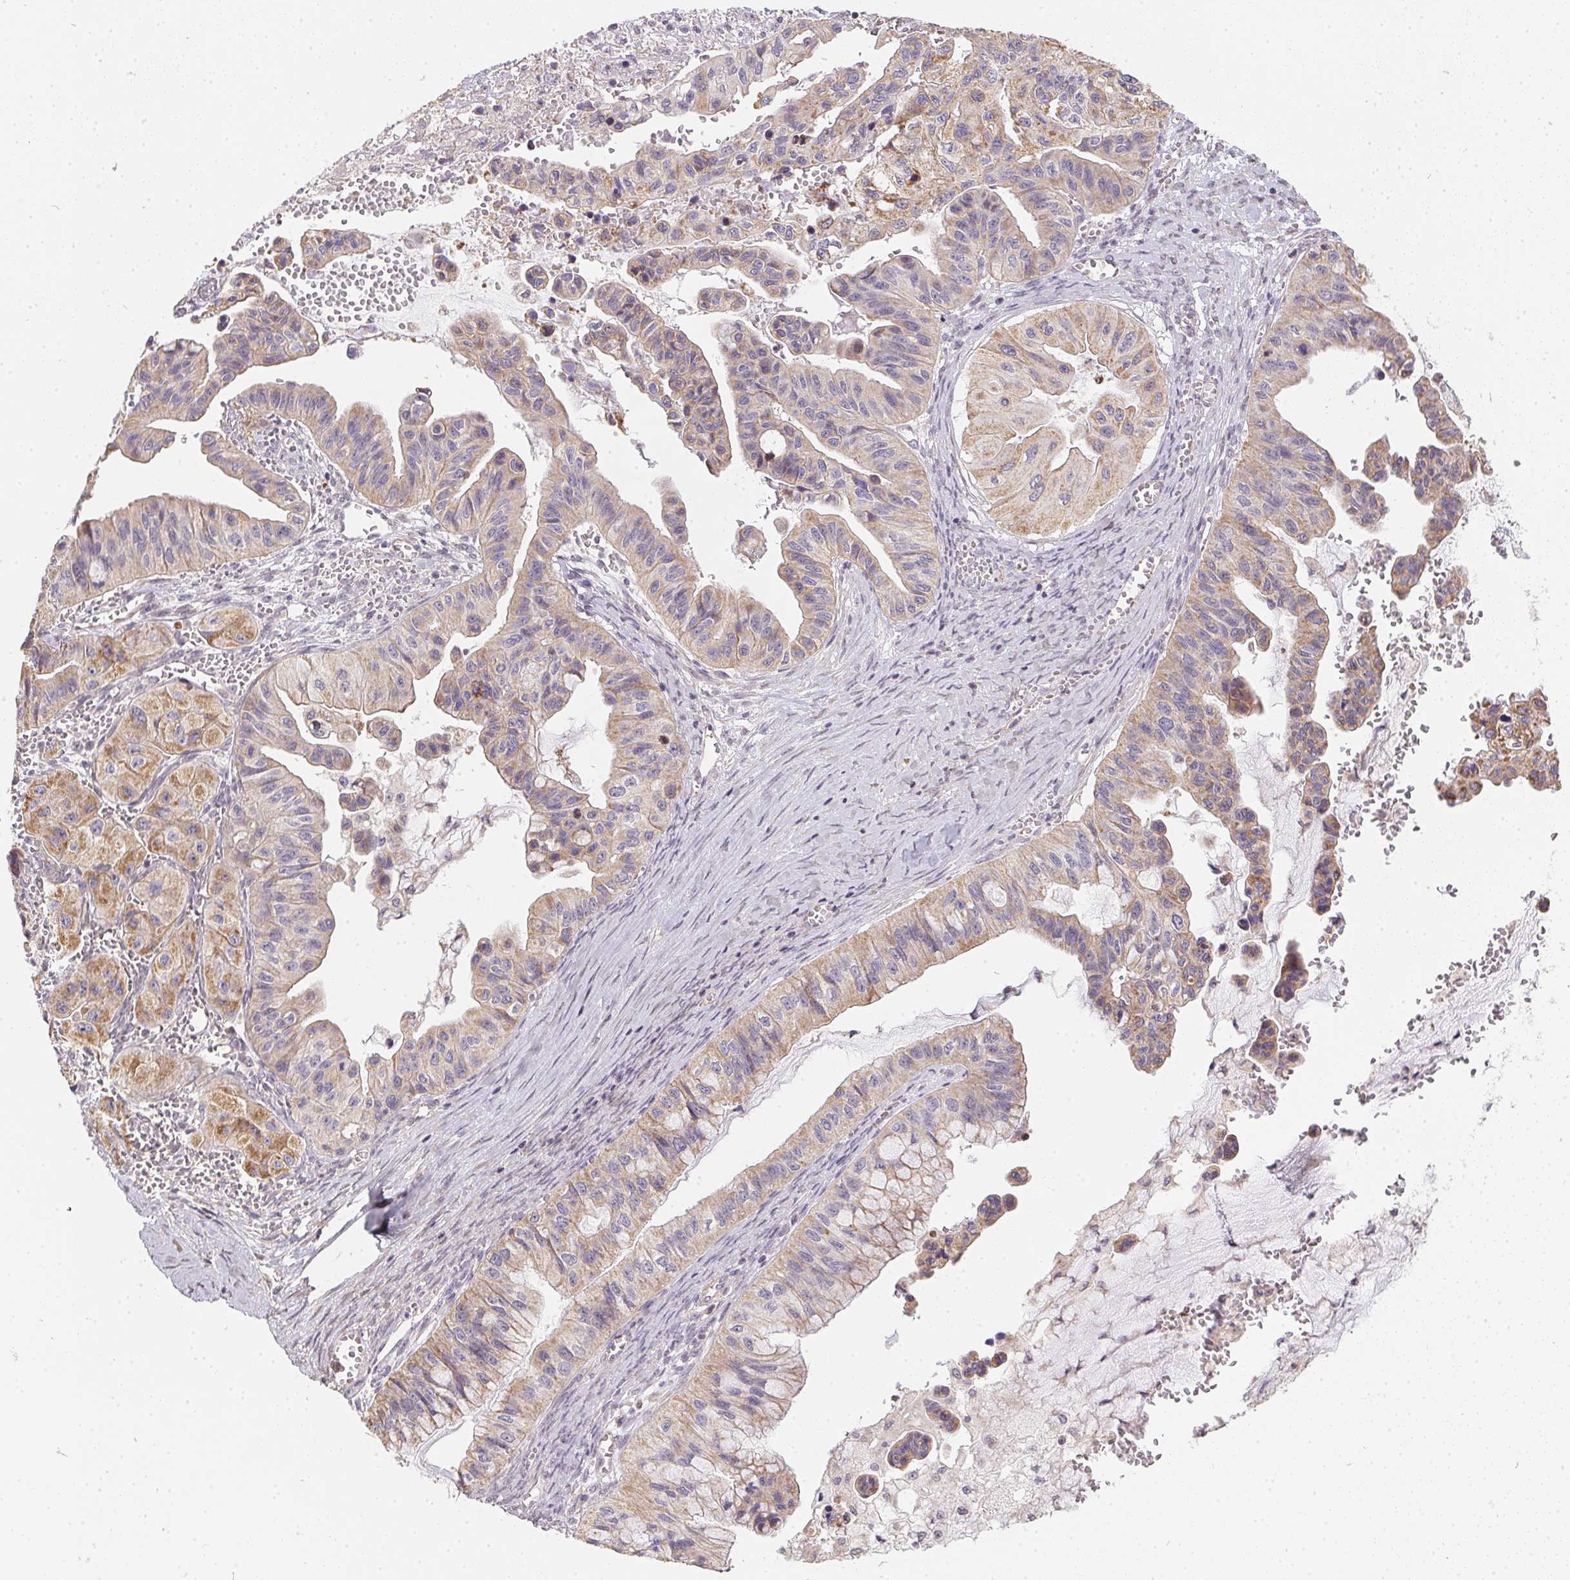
{"staining": {"intensity": "weak", "quantity": ">75%", "location": "cytoplasmic/membranous"}, "tissue": "ovarian cancer", "cell_type": "Tumor cells", "image_type": "cancer", "snomed": [{"axis": "morphology", "description": "Cystadenocarcinoma, mucinous, NOS"}, {"axis": "topography", "description": "Ovary"}], "caption": "Ovarian cancer (mucinous cystadenocarcinoma) stained with a protein marker reveals weak staining in tumor cells.", "gene": "REV3L", "patient": {"sex": "female", "age": 72}}